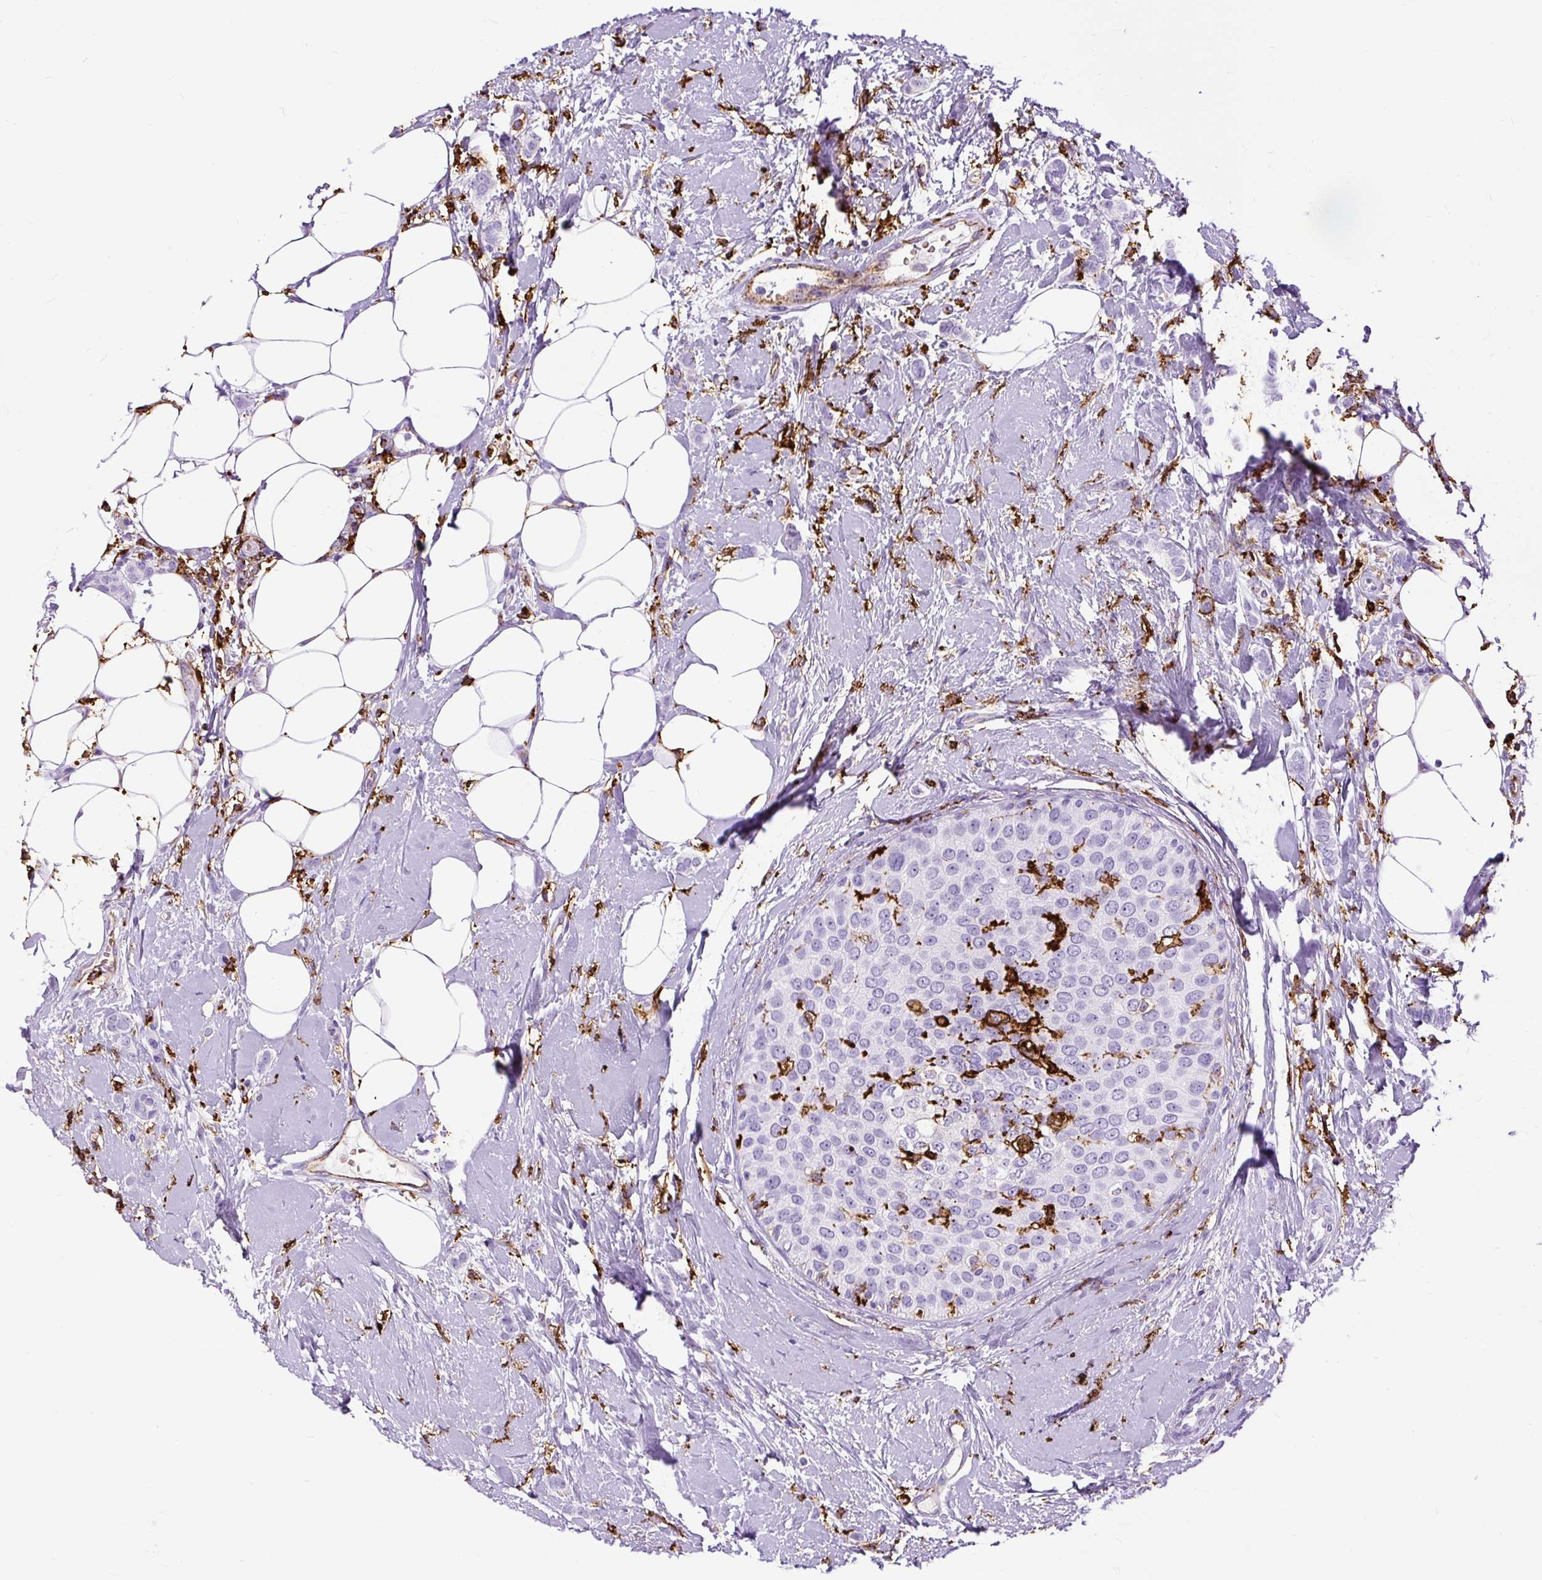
{"staining": {"intensity": "negative", "quantity": "none", "location": "none"}, "tissue": "breast cancer", "cell_type": "Tumor cells", "image_type": "cancer", "snomed": [{"axis": "morphology", "description": "Duct carcinoma"}, {"axis": "topography", "description": "Breast"}], "caption": "The histopathology image demonstrates no staining of tumor cells in breast infiltrating ductal carcinoma.", "gene": "HLA-DRA", "patient": {"sex": "female", "age": 72}}